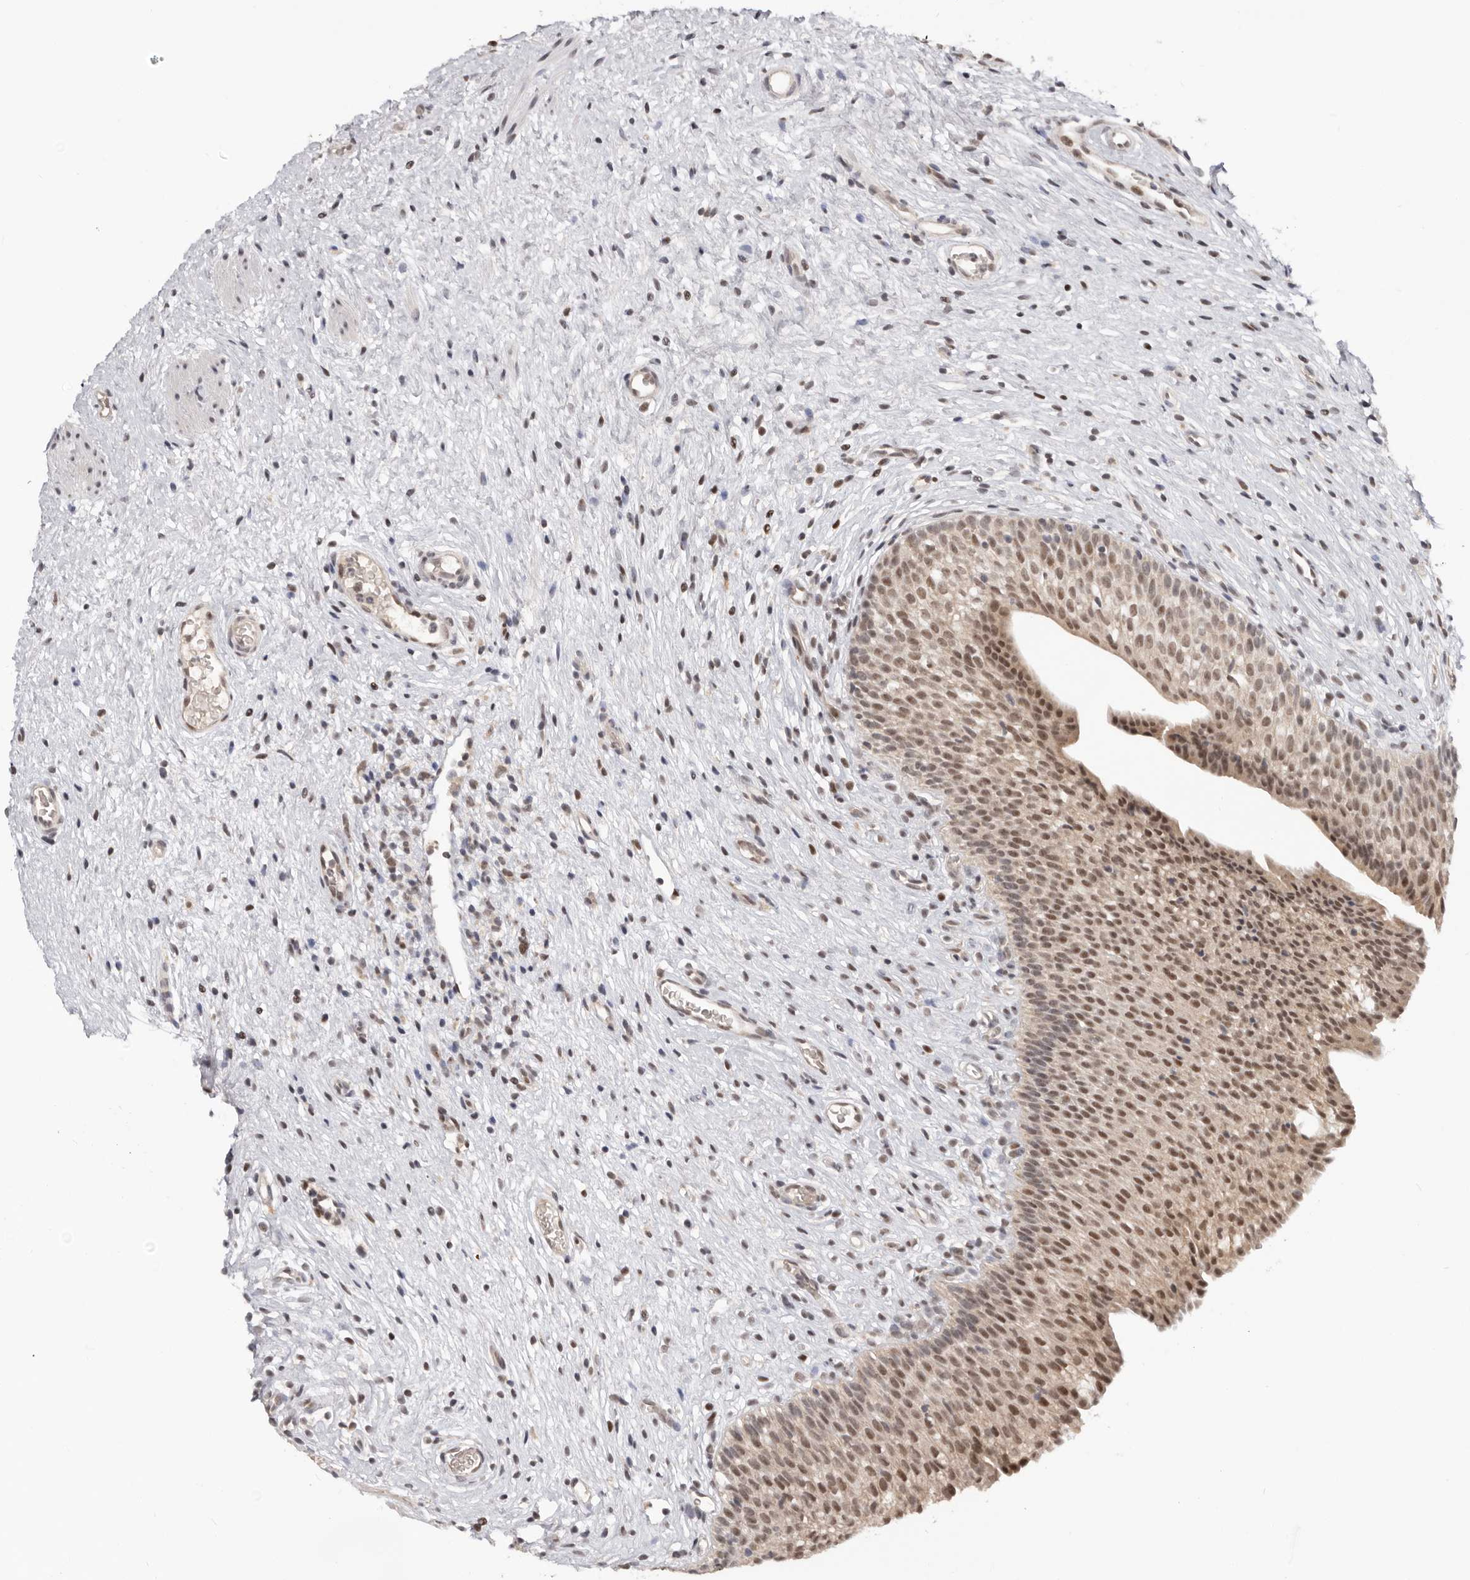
{"staining": {"intensity": "moderate", "quantity": ">75%", "location": "nuclear"}, "tissue": "urinary bladder", "cell_type": "Urothelial cells", "image_type": "normal", "snomed": [{"axis": "morphology", "description": "Normal tissue, NOS"}, {"axis": "topography", "description": "Urinary bladder"}], "caption": "Immunohistochemistry (DAB) staining of unremarkable human urinary bladder displays moderate nuclear protein positivity in approximately >75% of urothelial cells.", "gene": "BRCA2", "patient": {"sex": "male", "age": 1}}